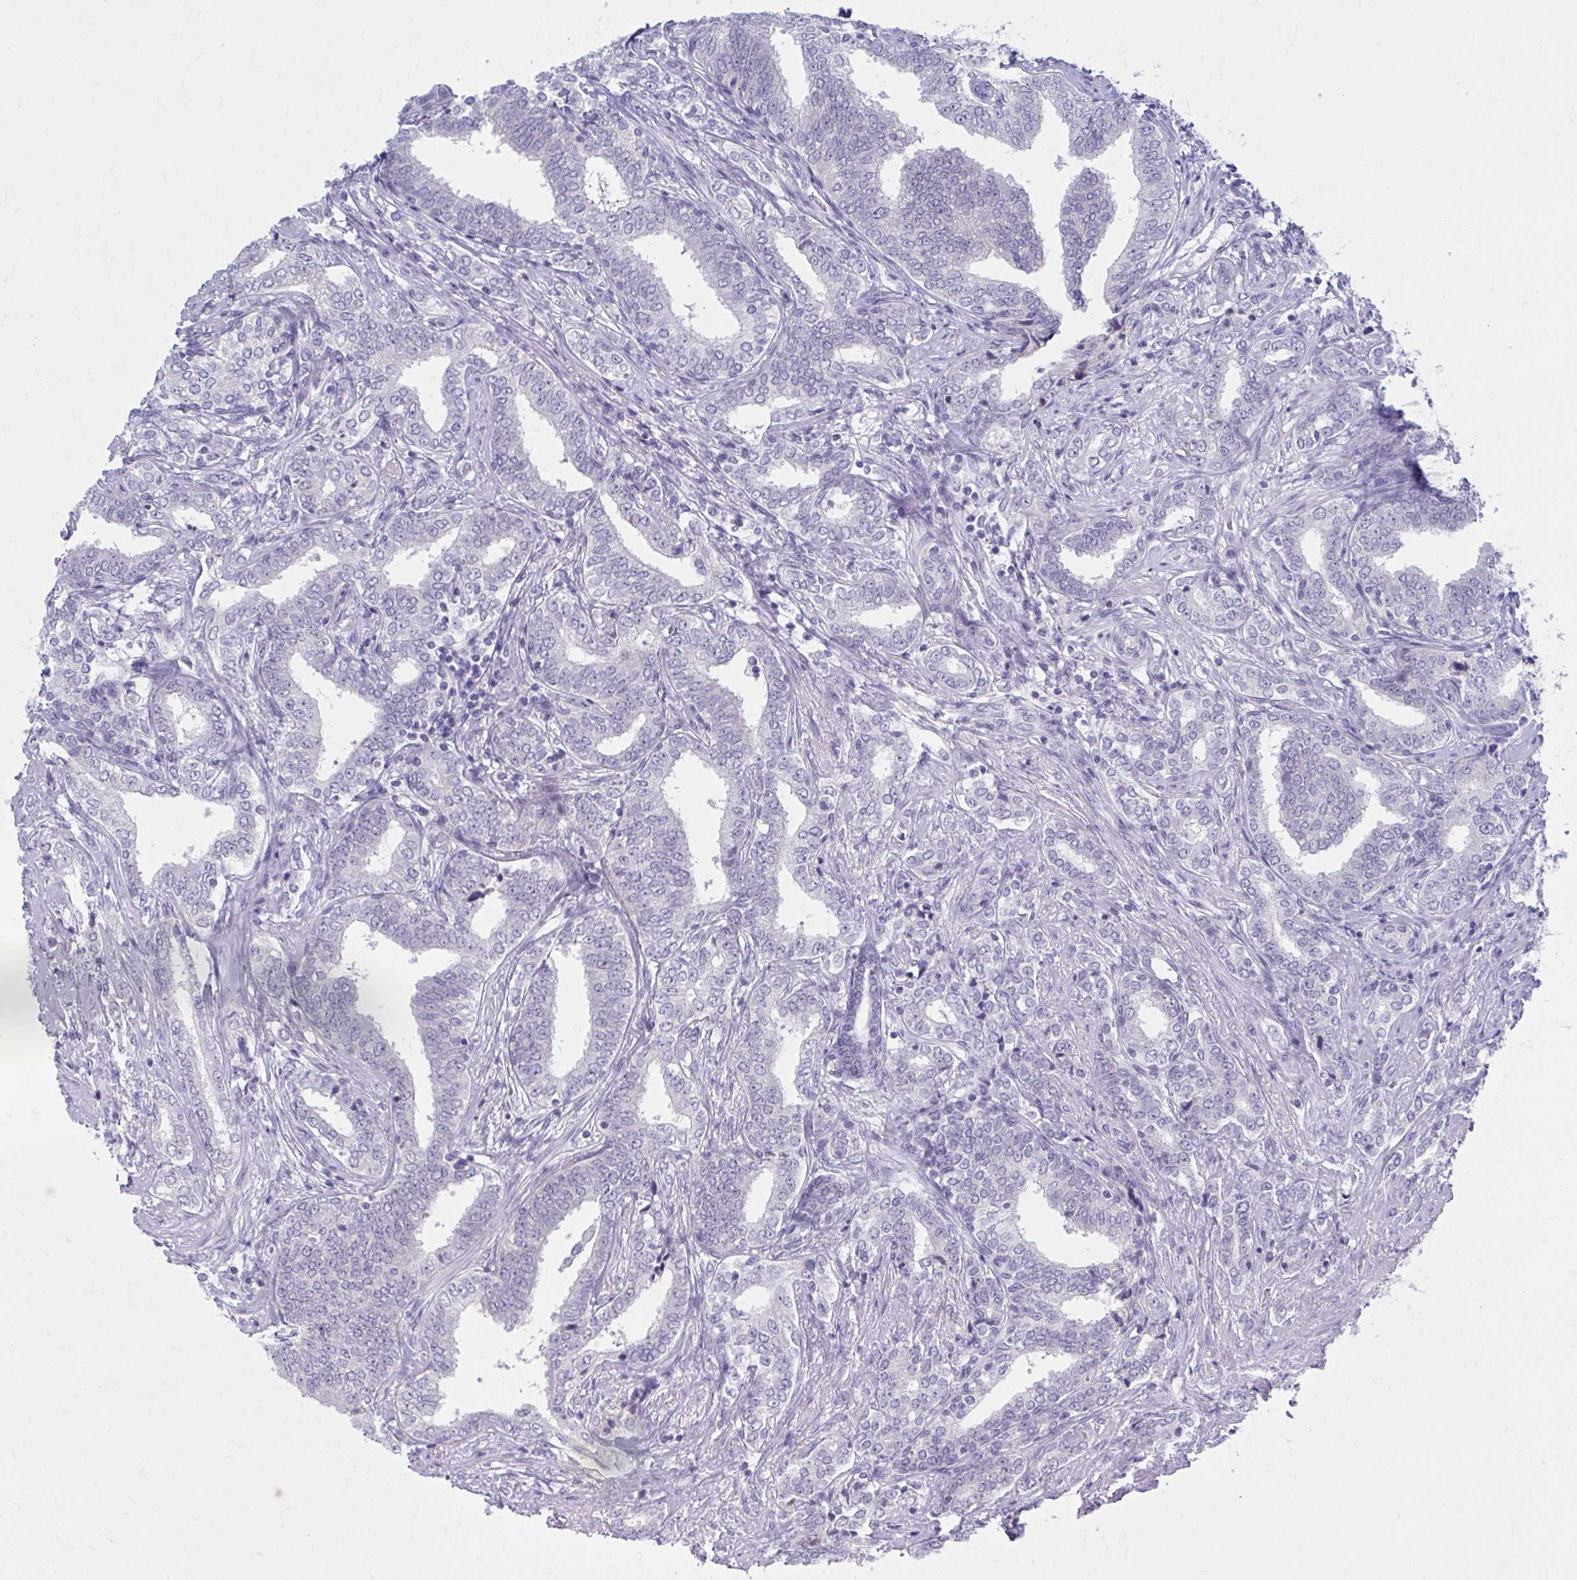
{"staining": {"intensity": "negative", "quantity": "none", "location": "none"}, "tissue": "prostate cancer", "cell_type": "Tumor cells", "image_type": "cancer", "snomed": [{"axis": "morphology", "description": "Adenocarcinoma, High grade"}, {"axis": "topography", "description": "Prostate"}], "caption": "Immunohistochemical staining of human prostate cancer (adenocarcinoma (high-grade)) exhibits no significant expression in tumor cells.", "gene": "CCDC105", "patient": {"sex": "male", "age": 72}}